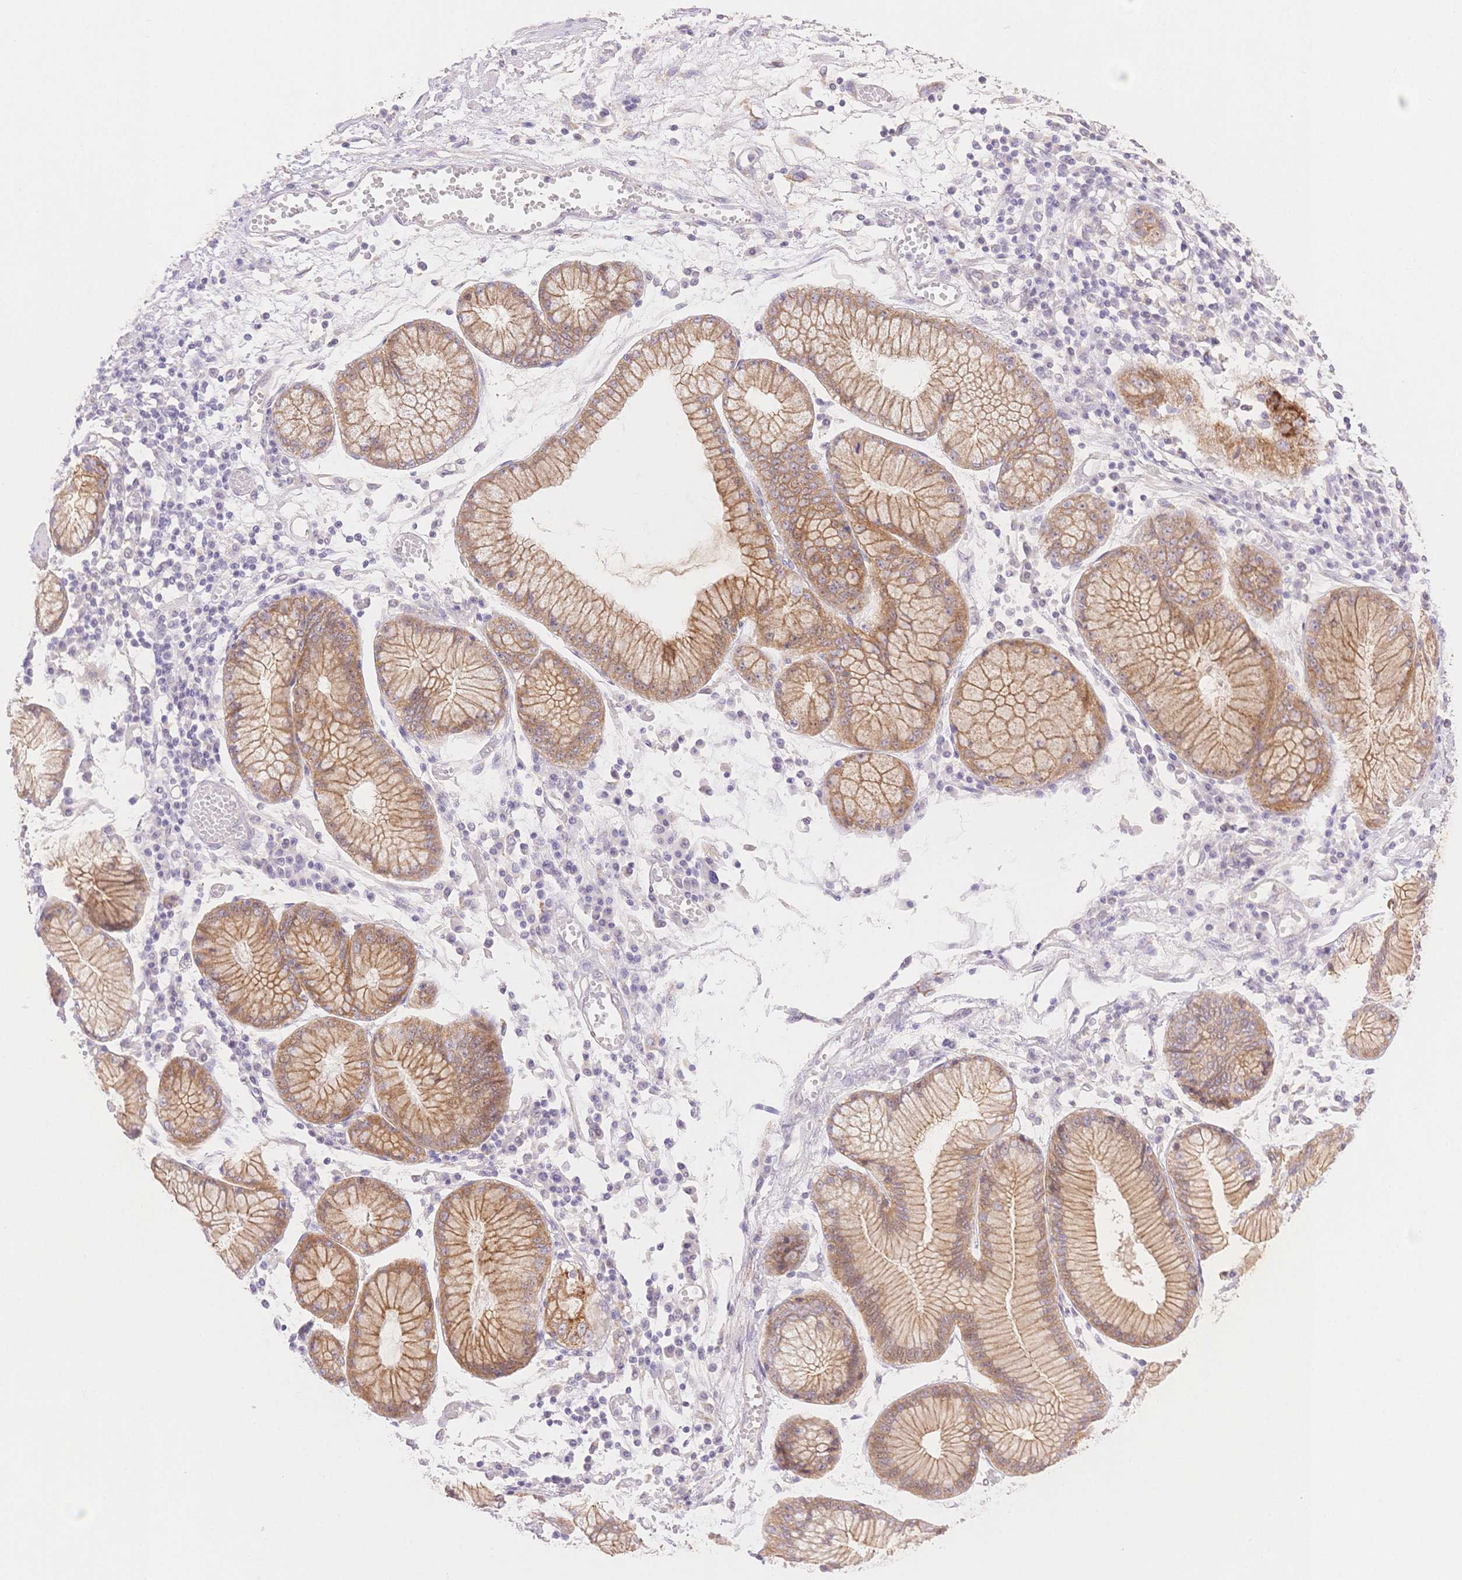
{"staining": {"intensity": "weak", "quantity": ">75%", "location": "cytoplasmic/membranous"}, "tissue": "stomach cancer", "cell_type": "Tumor cells", "image_type": "cancer", "snomed": [{"axis": "morphology", "description": "Adenocarcinoma, NOS"}, {"axis": "topography", "description": "Stomach, upper"}], "caption": "The immunohistochemical stain shows weak cytoplasmic/membranous staining in tumor cells of stomach cancer (adenocarcinoma) tissue.", "gene": "WDR54", "patient": {"sex": "male", "age": 69}}